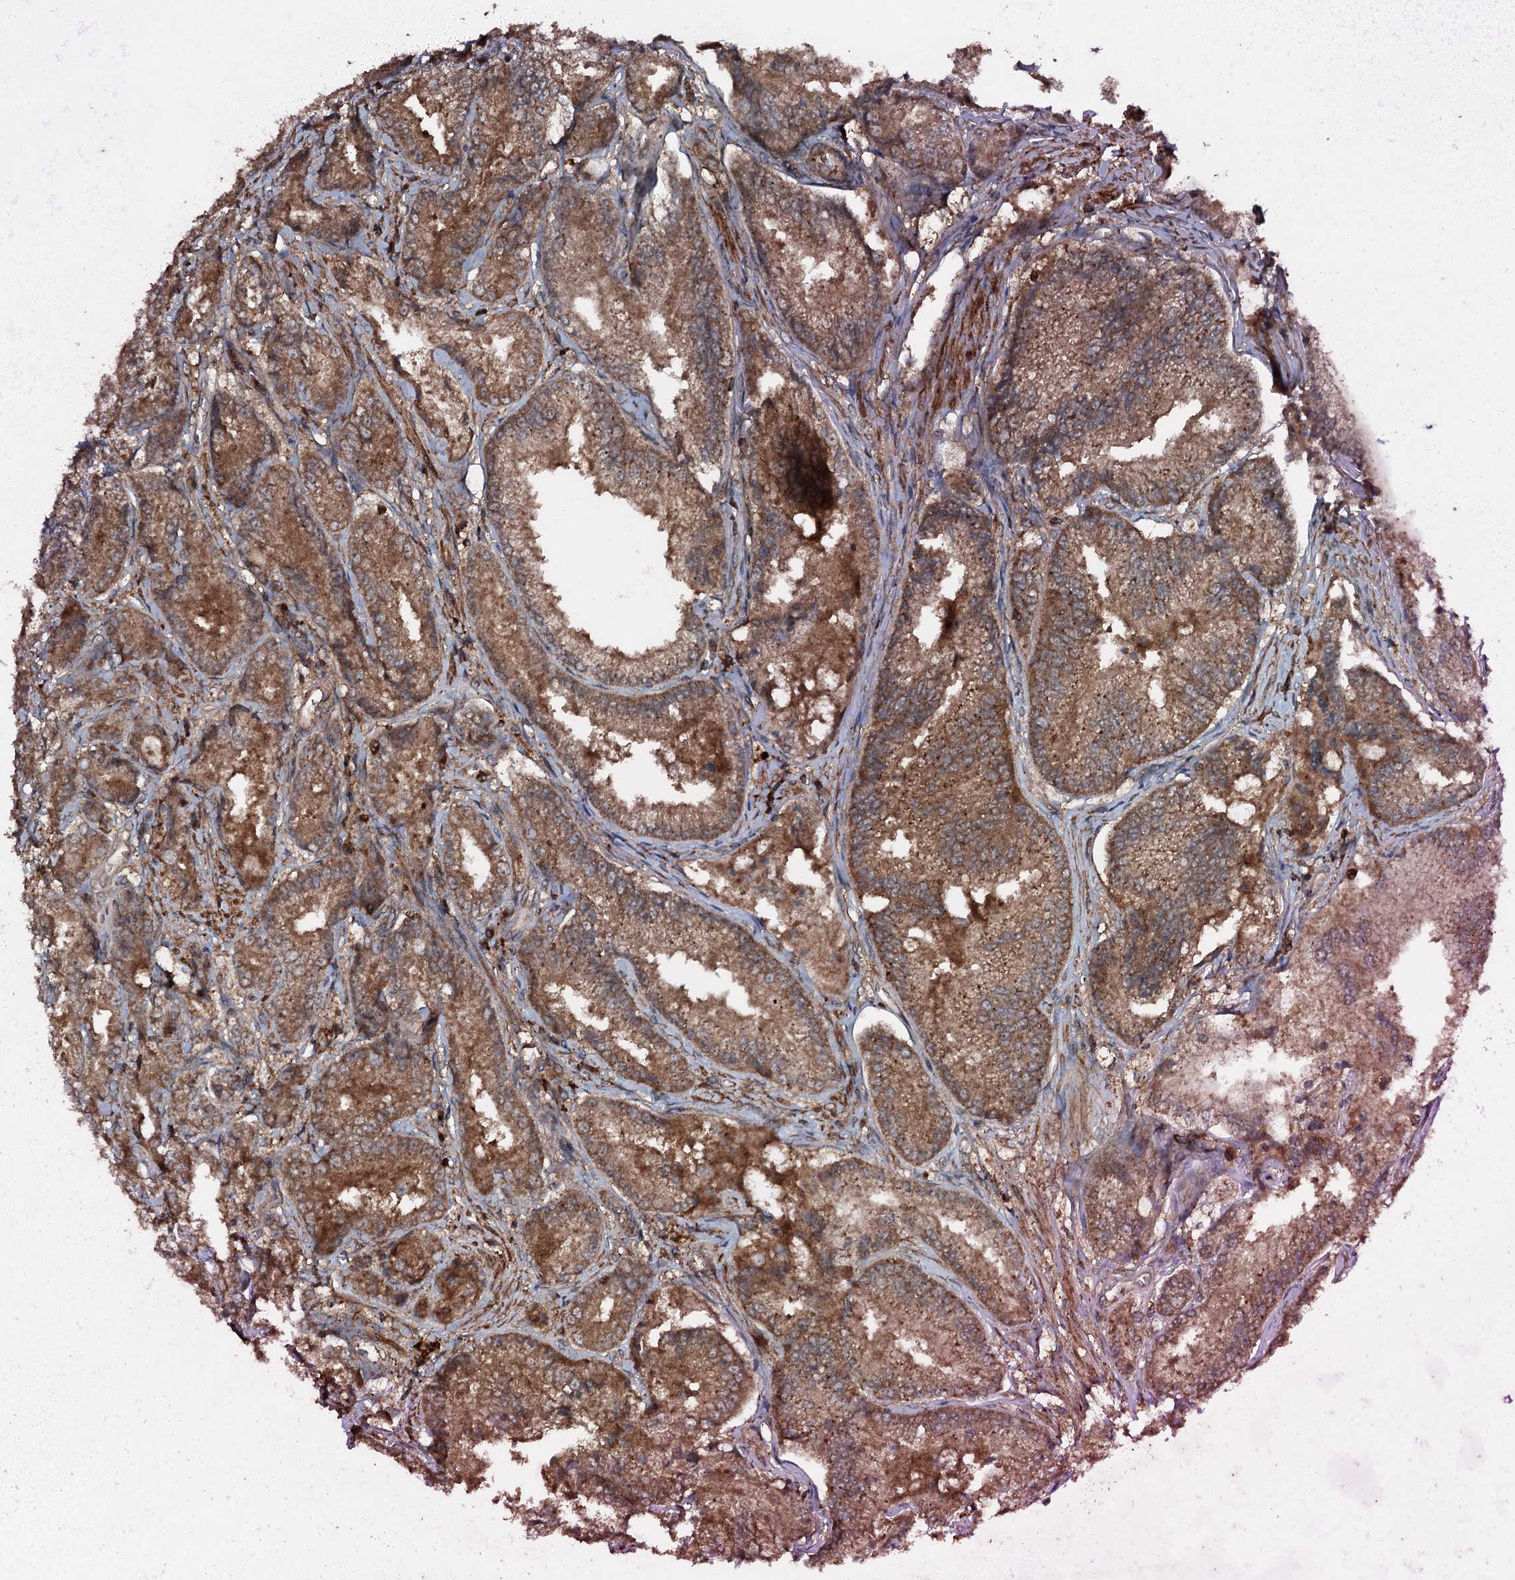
{"staining": {"intensity": "moderate", "quantity": ">75%", "location": "cytoplasmic/membranous"}, "tissue": "prostate cancer", "cell_type": "Tumor cells", "image_type": "cancer", "snomed": [{"axis": "morphology", "description": "Adenocarcinoma, High grade"}, {"axis": "topography", "description": "Prostate"}], "caption": "Prostate high-grade adenocarcinoma stained with IHC shows moderate cytoplasmic/membranous positivity in approximately >75% of tumor cells.", "gene": "ADGRG3", "patient": {"sex": "male", "age": 72}}